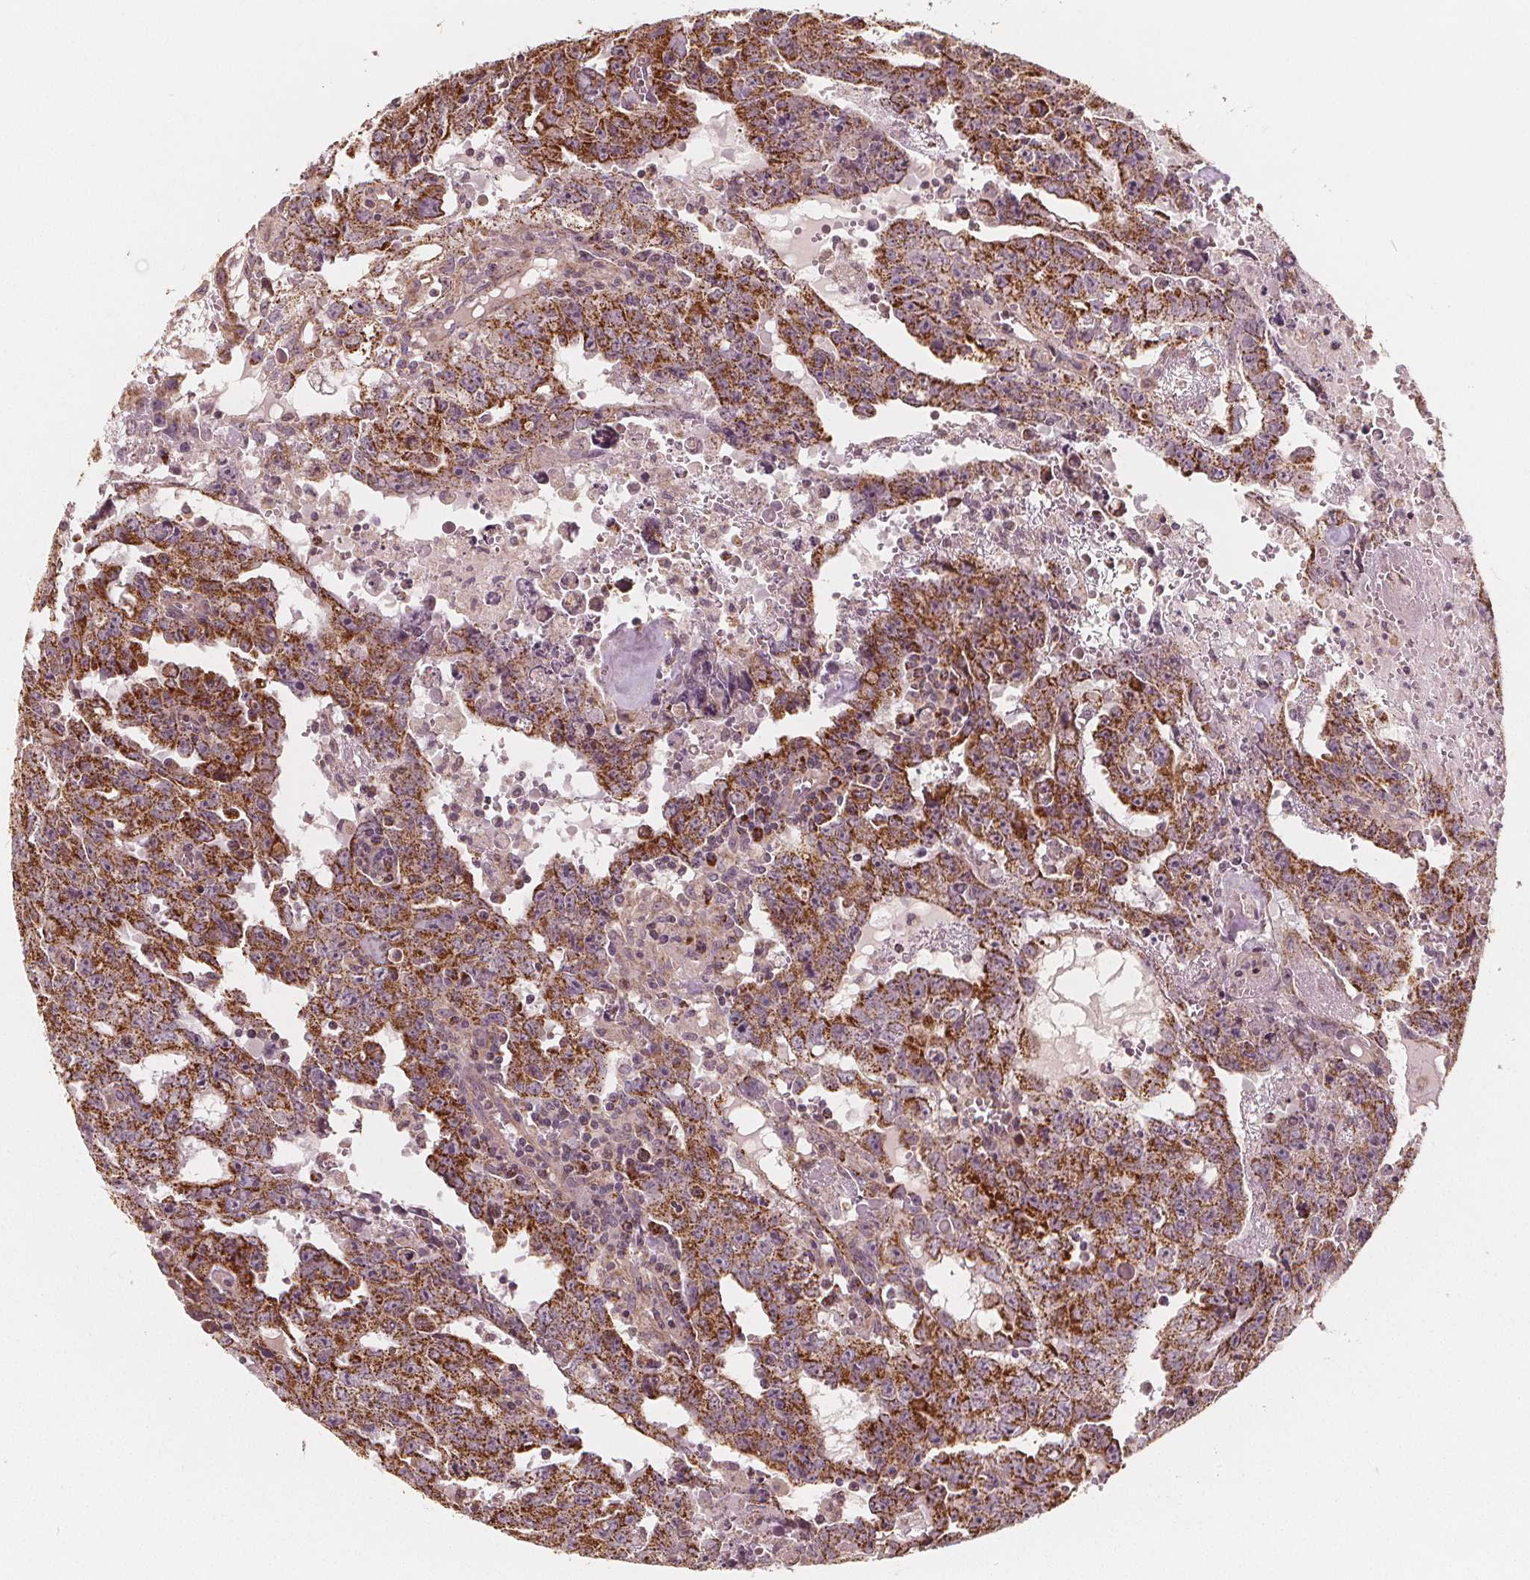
{"staining": {"intensity": "strong", "quantity": ">75%", "location": "cytoplasmic/membranous"}, "tissue": "testis cancer", "cell_type": "Tumor cells", "image_type": "cancer", "snomed": [{"axis": "morphology", "description": "Carcinoma, Embryonal, NOS"}, {"axis": "topography", "description": "Testis"}], "caption": "Testis cancer (embryonal carcinoma) stained with a protein marker exhibits strong staining in tumor cells.", "gene": "PEX26", "patient": {"sex": "male", "age": 22}}